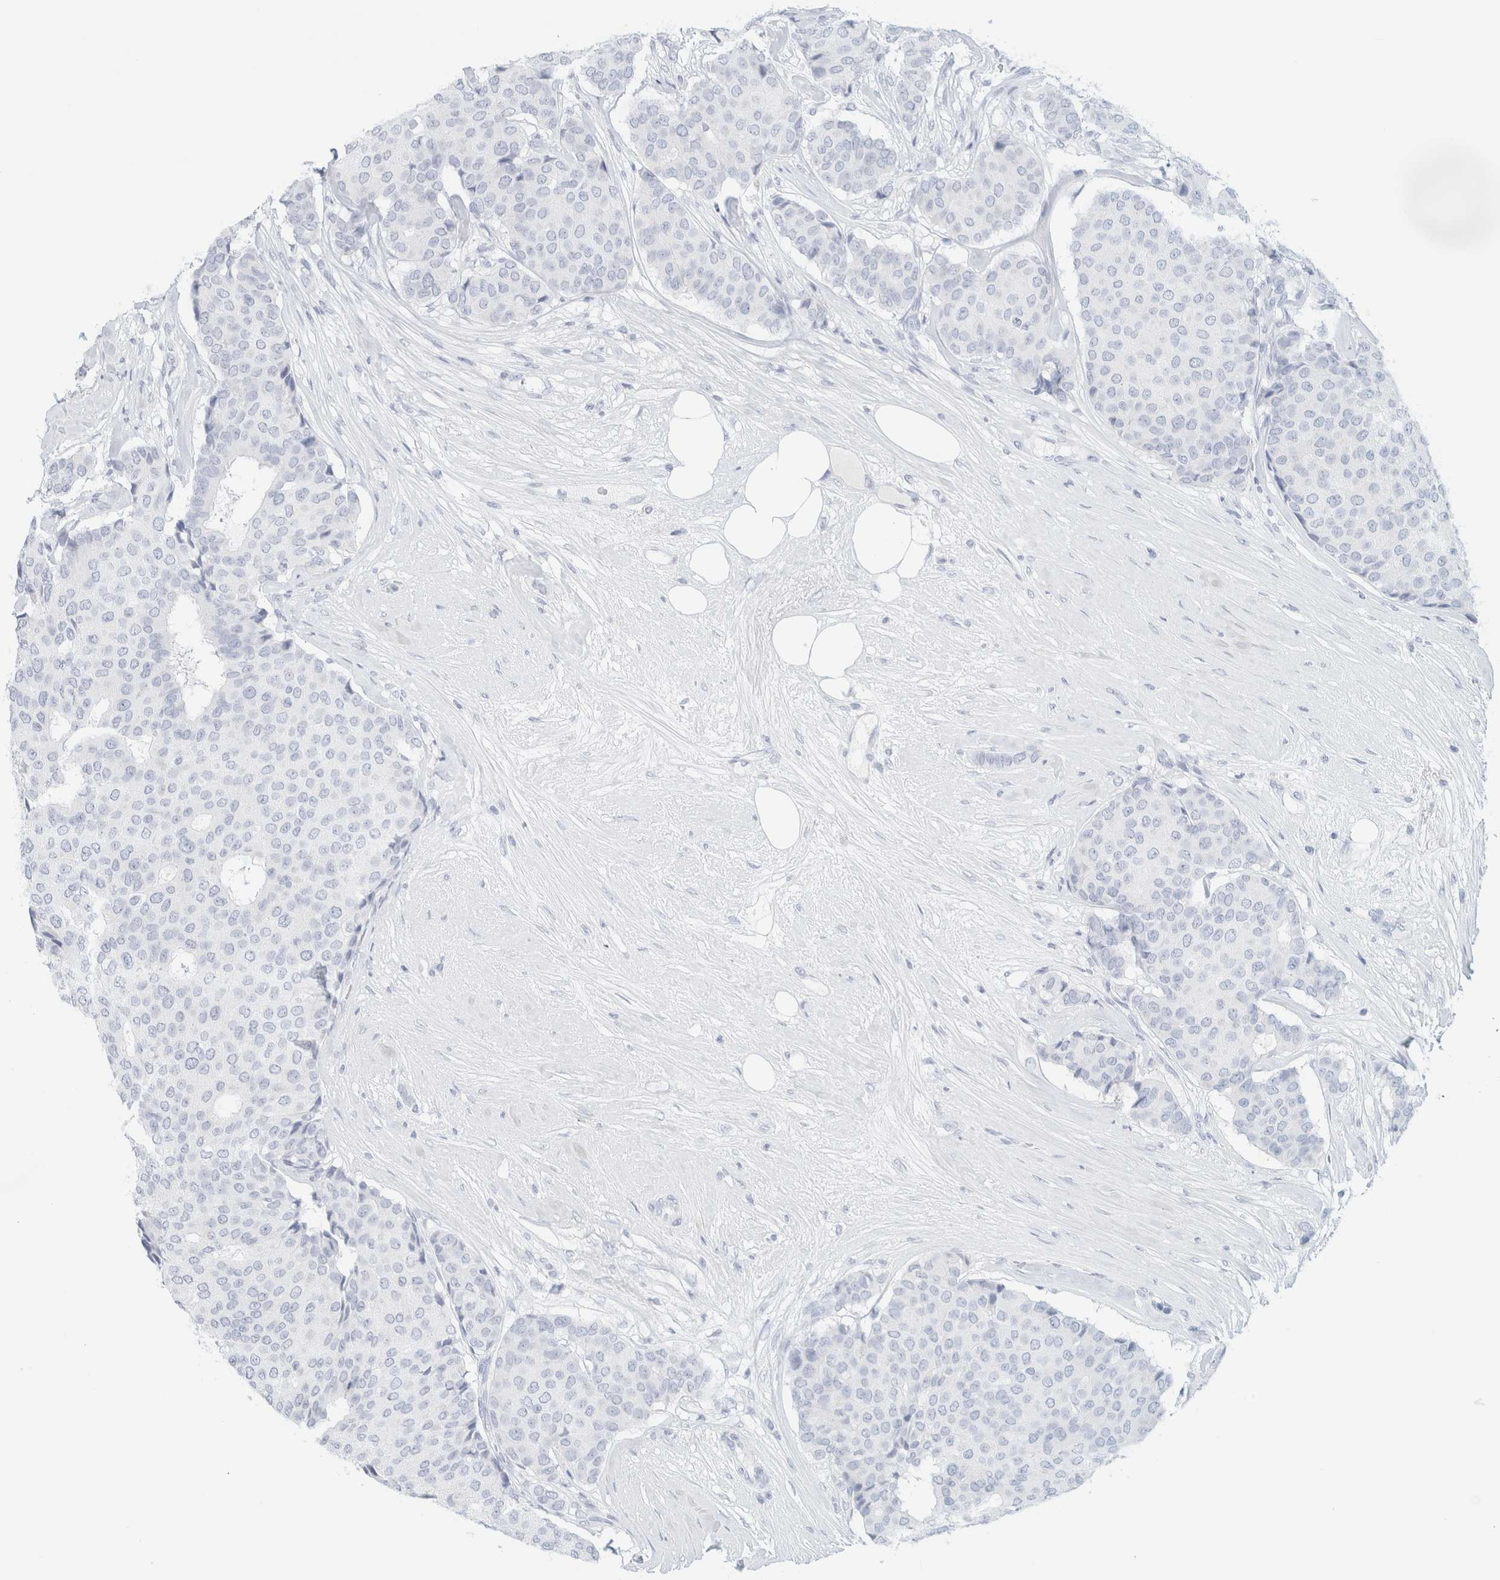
{"staining": {"intensity": "negative", "quantity": "none", "location": "none"}, "tissue": "breast cancer", "cell_type": "Tumor cells", "image_type": "cancer", "snomed": [{"axis": "morphology", "description": "Duct carcinoma"}, {"axis": "topography", "description": "Breast"}], "caption": "The immunohistochemistry (IHC) histopathology image has no significant expression in tumor cells of breast infiltrating ductal carcinoma tissue.", "gene": "HEXD", "patient": {"sex": "female", "age": 75}}